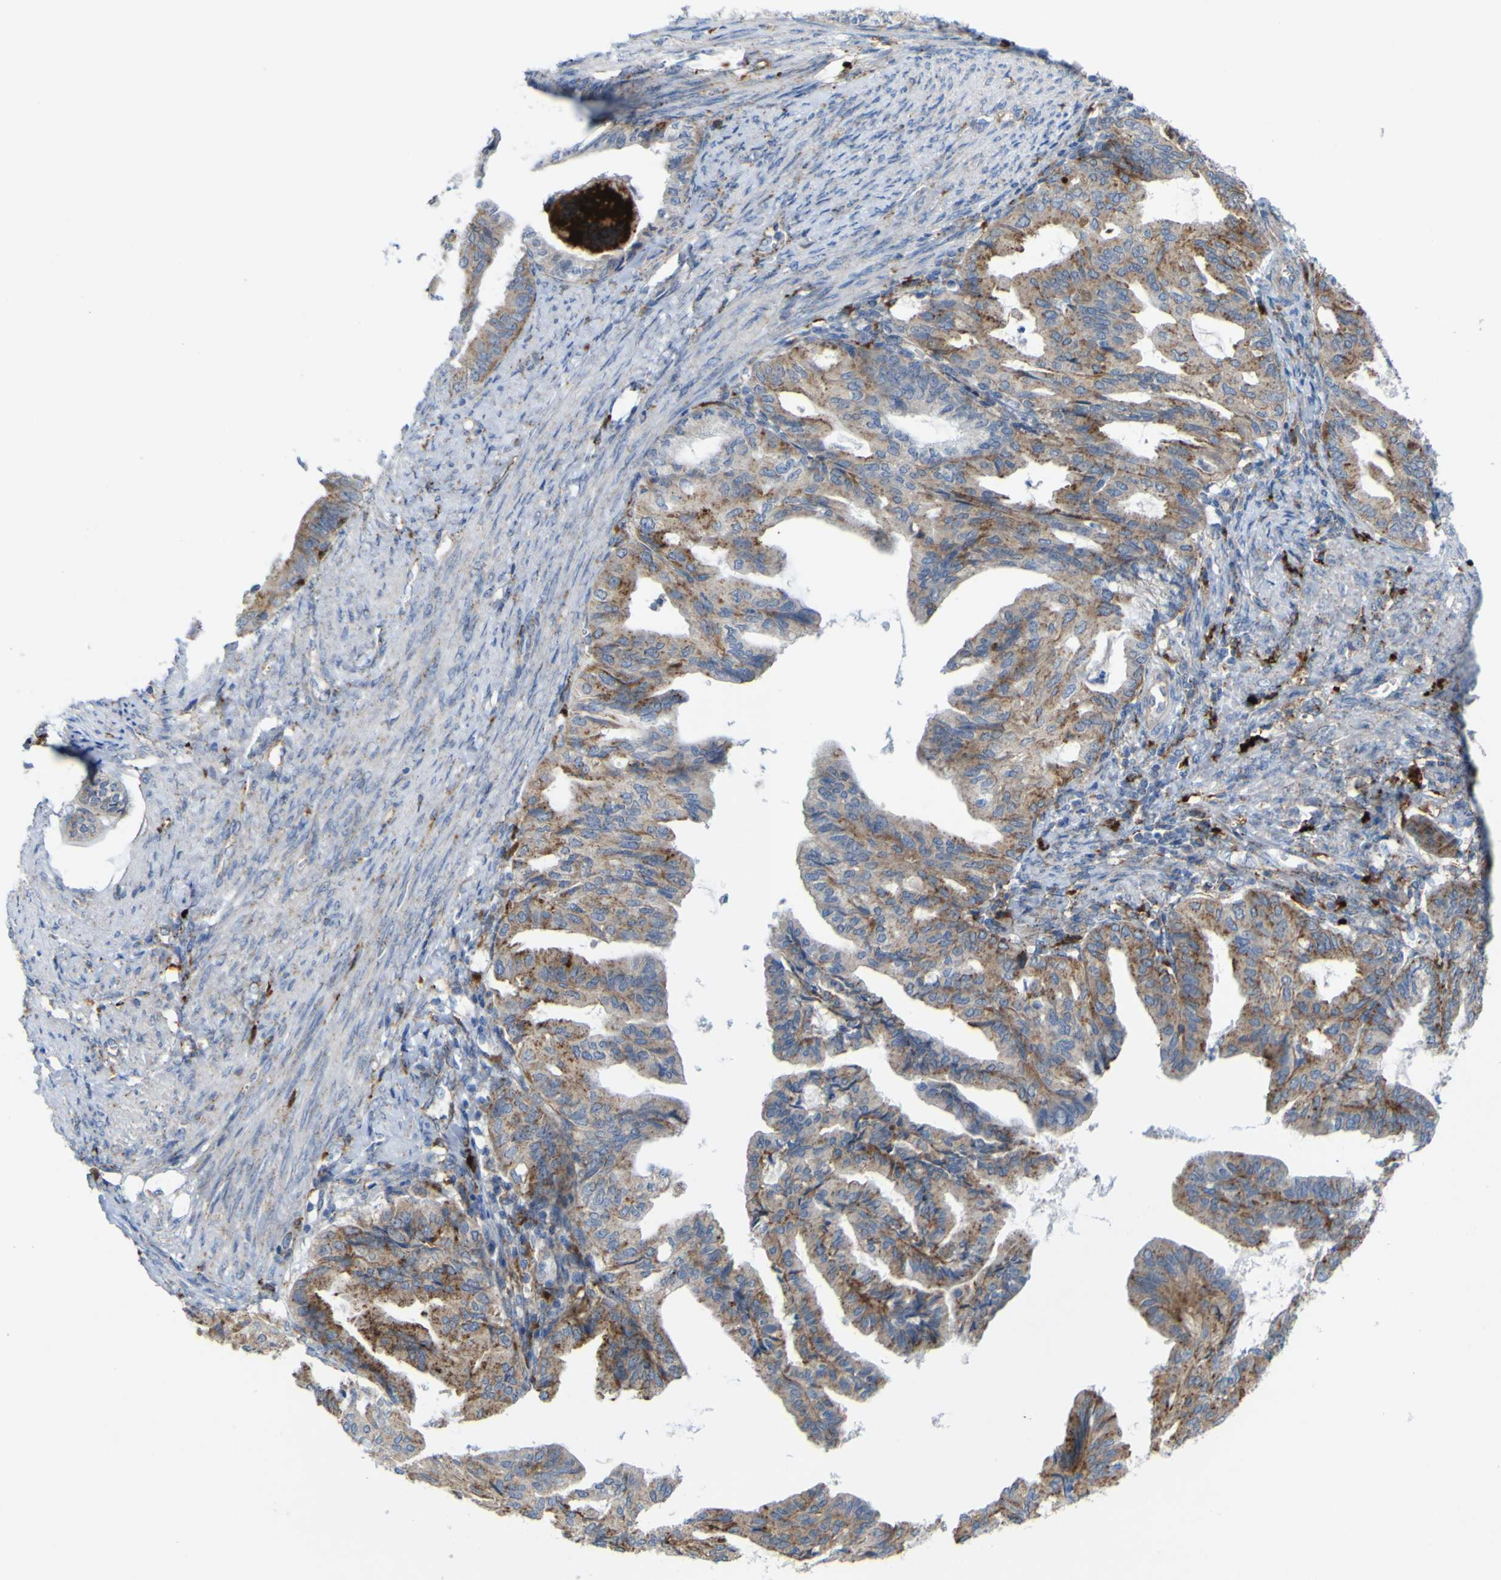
{"staining": {"intensity": "moderate", "quantity": ">75%", "location": "cytoplasmic/membranous"}, "tissue": "endometrial cancer", "cell_type": "Tumor cells", "image_type": "cancer", "snomed": [{"axis": "morphology", "description": "Adenocarcinoma, NOS"}, {"axis": "topography", "description": "Endometrium"}], "caption": "Endometrial cancer (adenocarcinoma) stained with a brown dye demonstrates moderate cytoplasmic/membranous positive staining in approximately >75% of tumor cells.", "gene": "PLD3", "patient": {"sex": "female", "age": 86}}